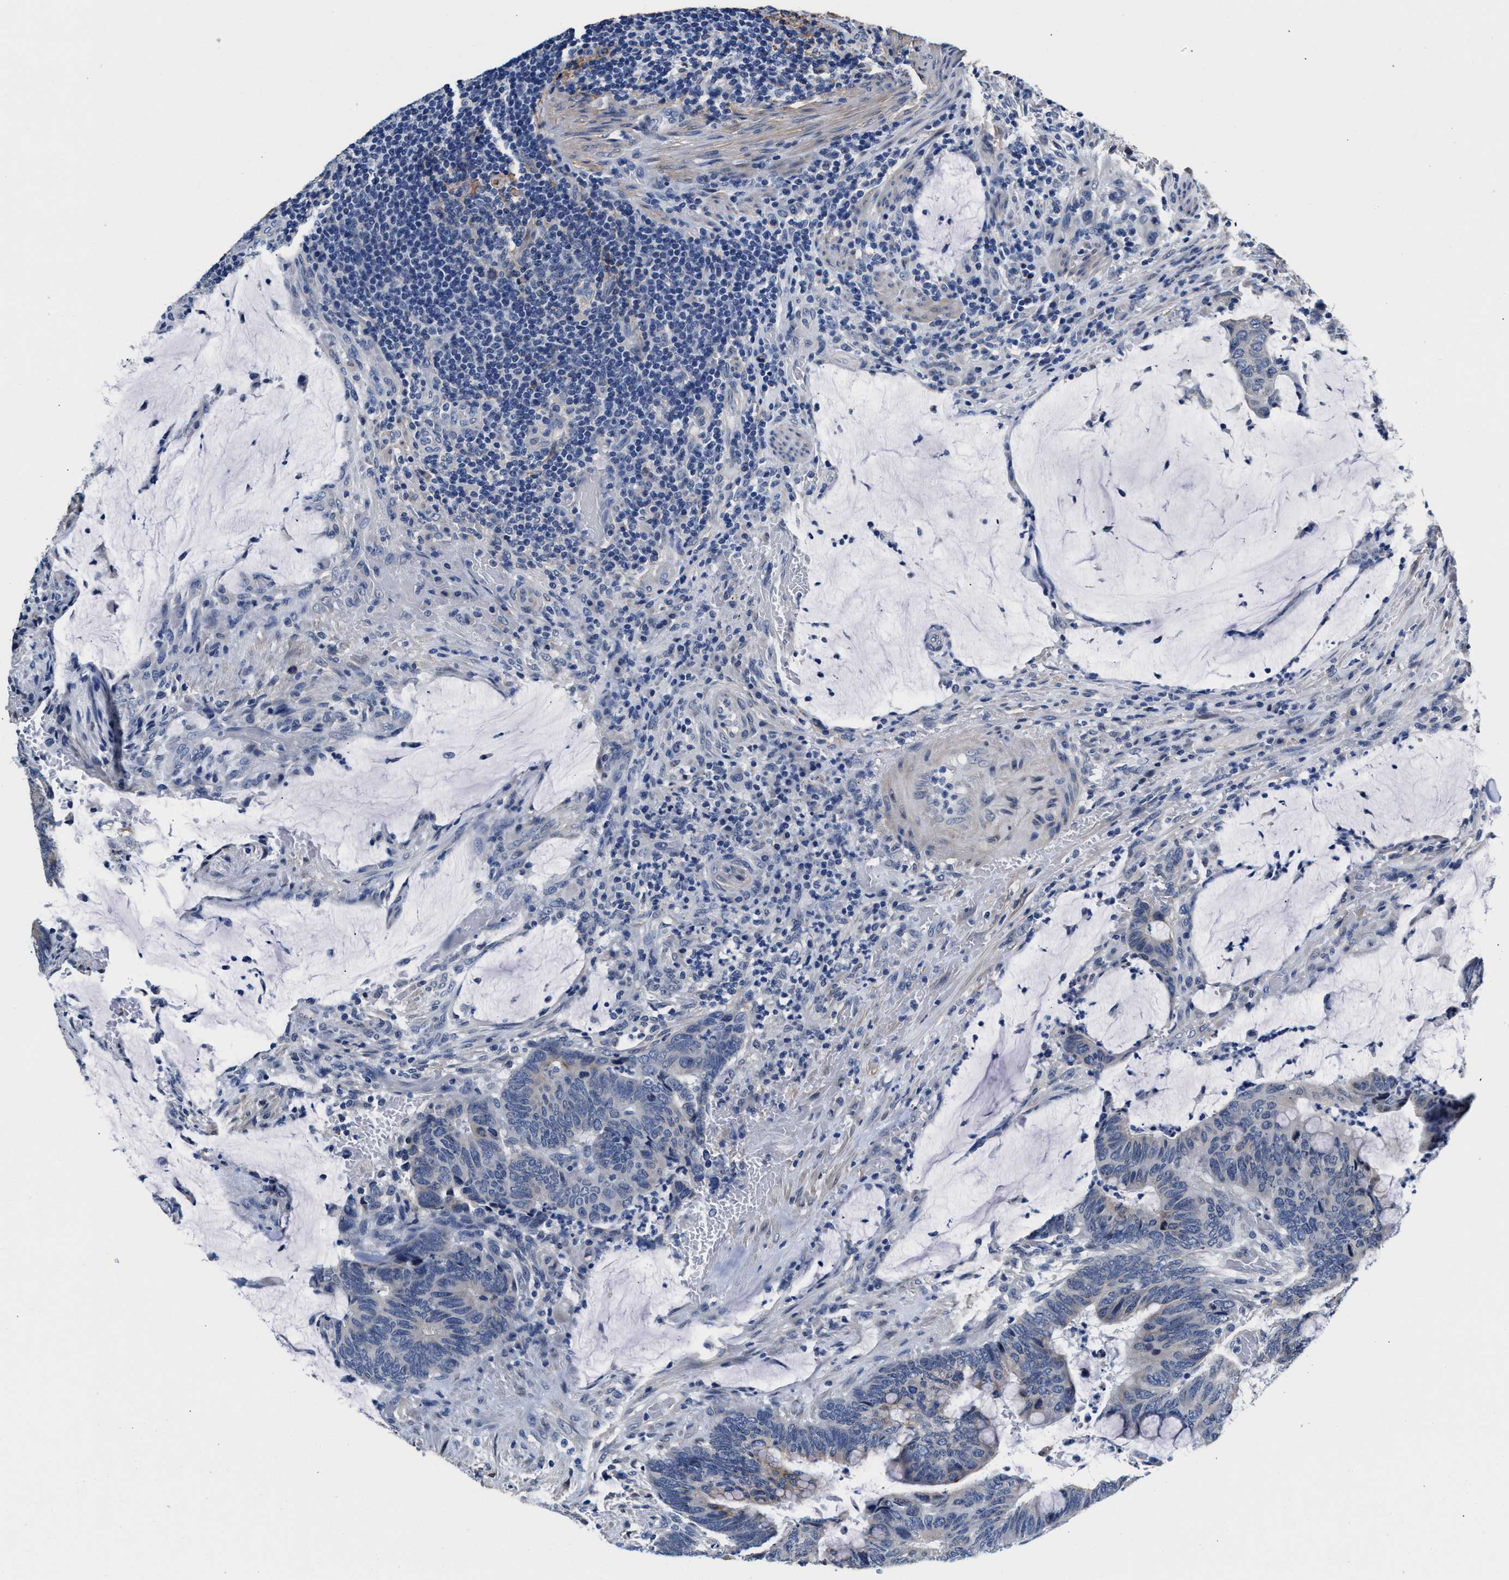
{"staining": {"intensity": "negative", "quantity": "none", "location": "none"}, "tissue": "colorectal cancer", "cell_type": "Tumor cells", "image_type": "cancer", "snomed": [{"axis": "morphology", "description": "Normal tissue, NOS"}, {"axis": "morphology", "description": "Adenocarcinoma, NOS"}, {"axis": "topography", "description": "Rectum"}, {"axis": "topography", "description": "Peripheral nerve tissue"}], "caption": "Immunohistochemical staining of human colorectal cancer (adenocarcinoma) shows no significant expression in tumor cells.", "gene": "MYH3", "patient": {"sex": "male", "age": 92}}